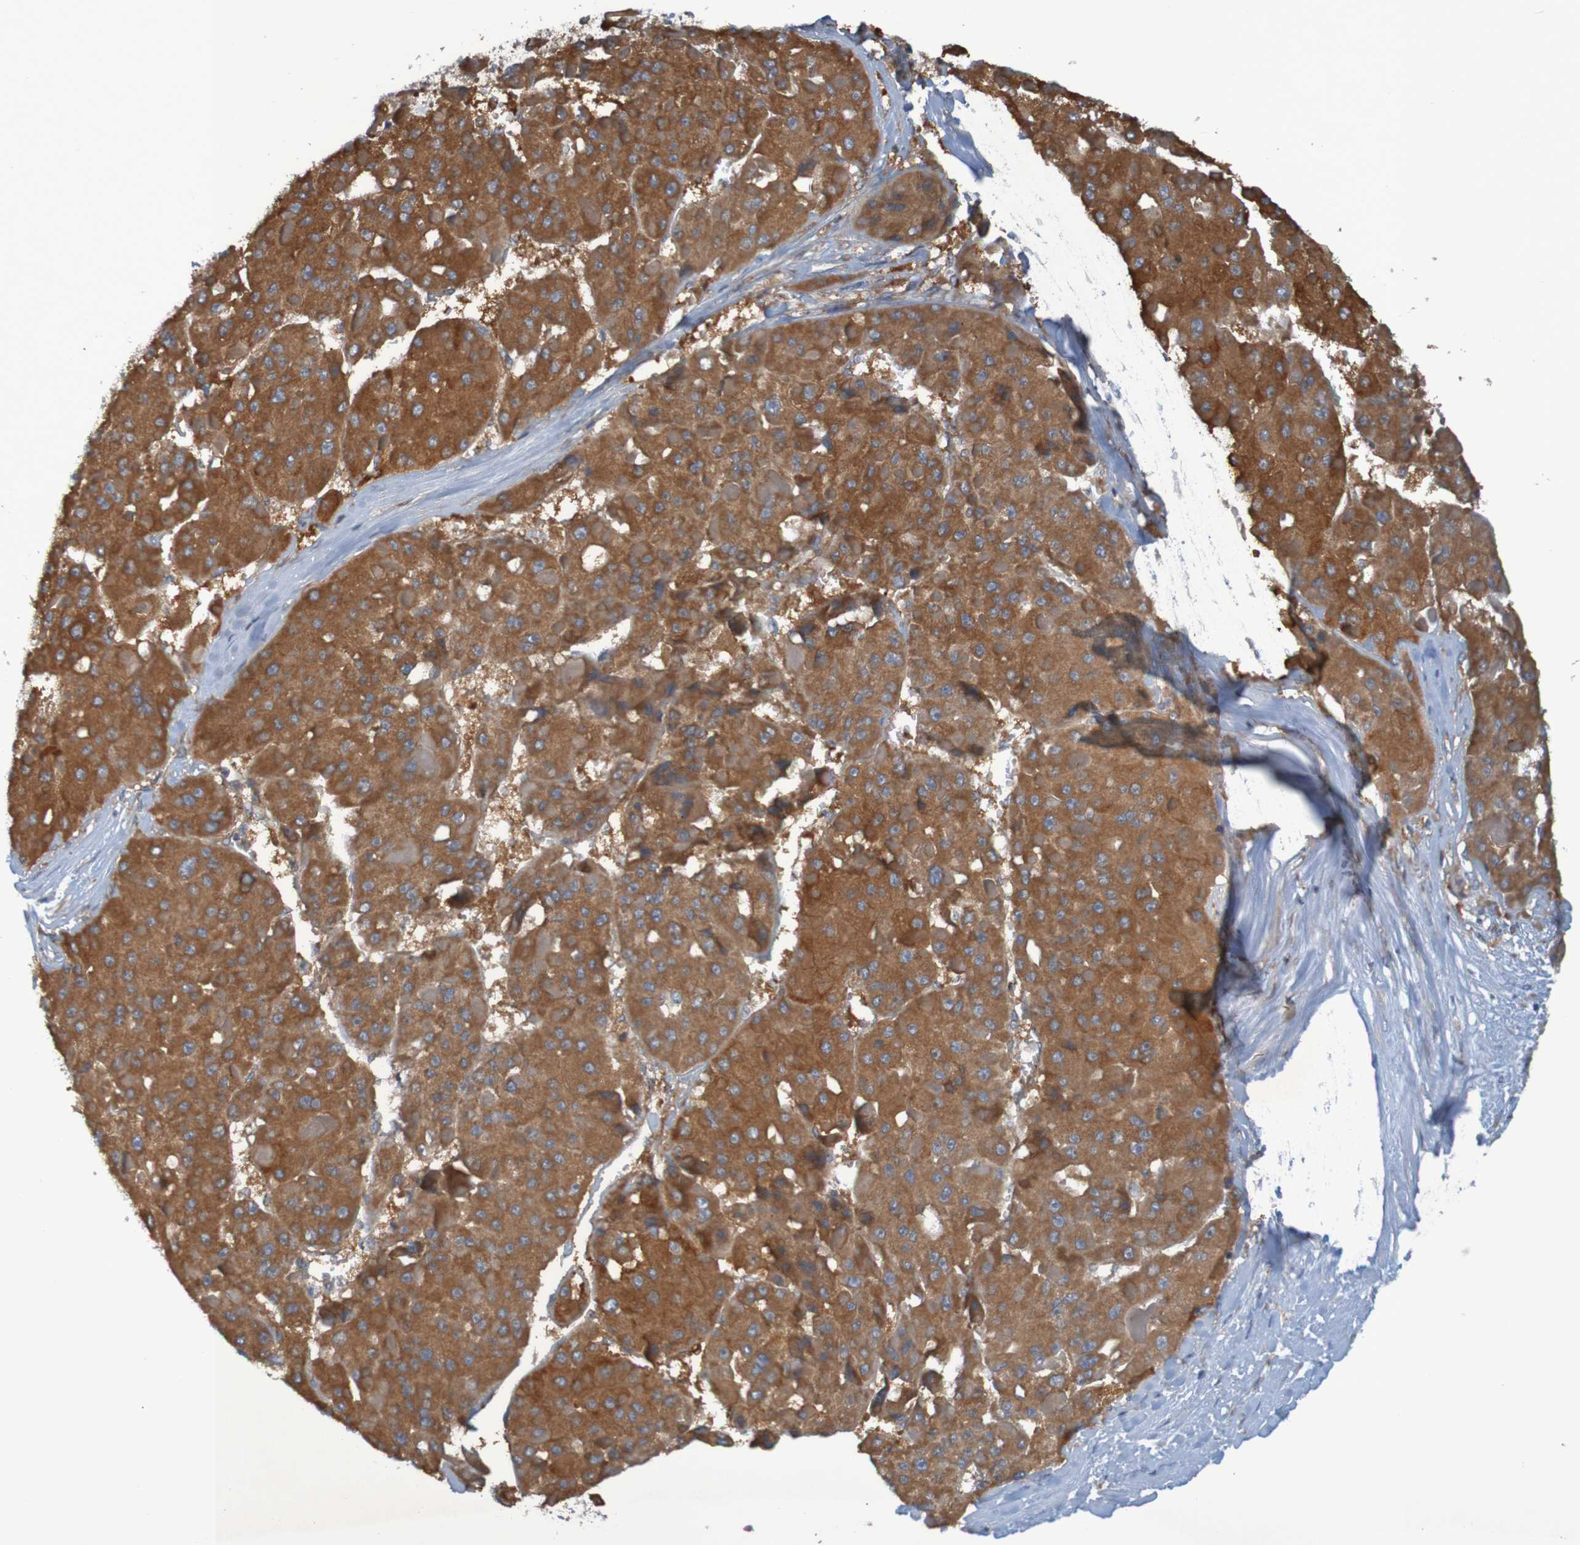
{"staining": {"intensity": "moderate", "quantity": ">75%", "location": "cytoplasmic/membranous"}, "tissue": "liver cancer", "cell_type": "Tumor cells", "image_type": "cancer", "snomed": [{"axis": "morphology", "description": "Carcinoma, Hepatocellular, NOS"}, {"axis": "topography", "description": "Liver"}], "caption": "IHC staining of liver cancer, which exhibits medium levels of moderate cytoplasmic/membranous staining in approximately >75% of tumor cells indicating moderate cytoplasmic/membranous protein positivity. The staining was performed using DAB (3,3'-diaminobenzidine) (brown) for protein detection and nuclei were counterstained in hematoxylin (blue).", "gene": "DNAJC4", "patient": {"sex": "female", "age": 73}}